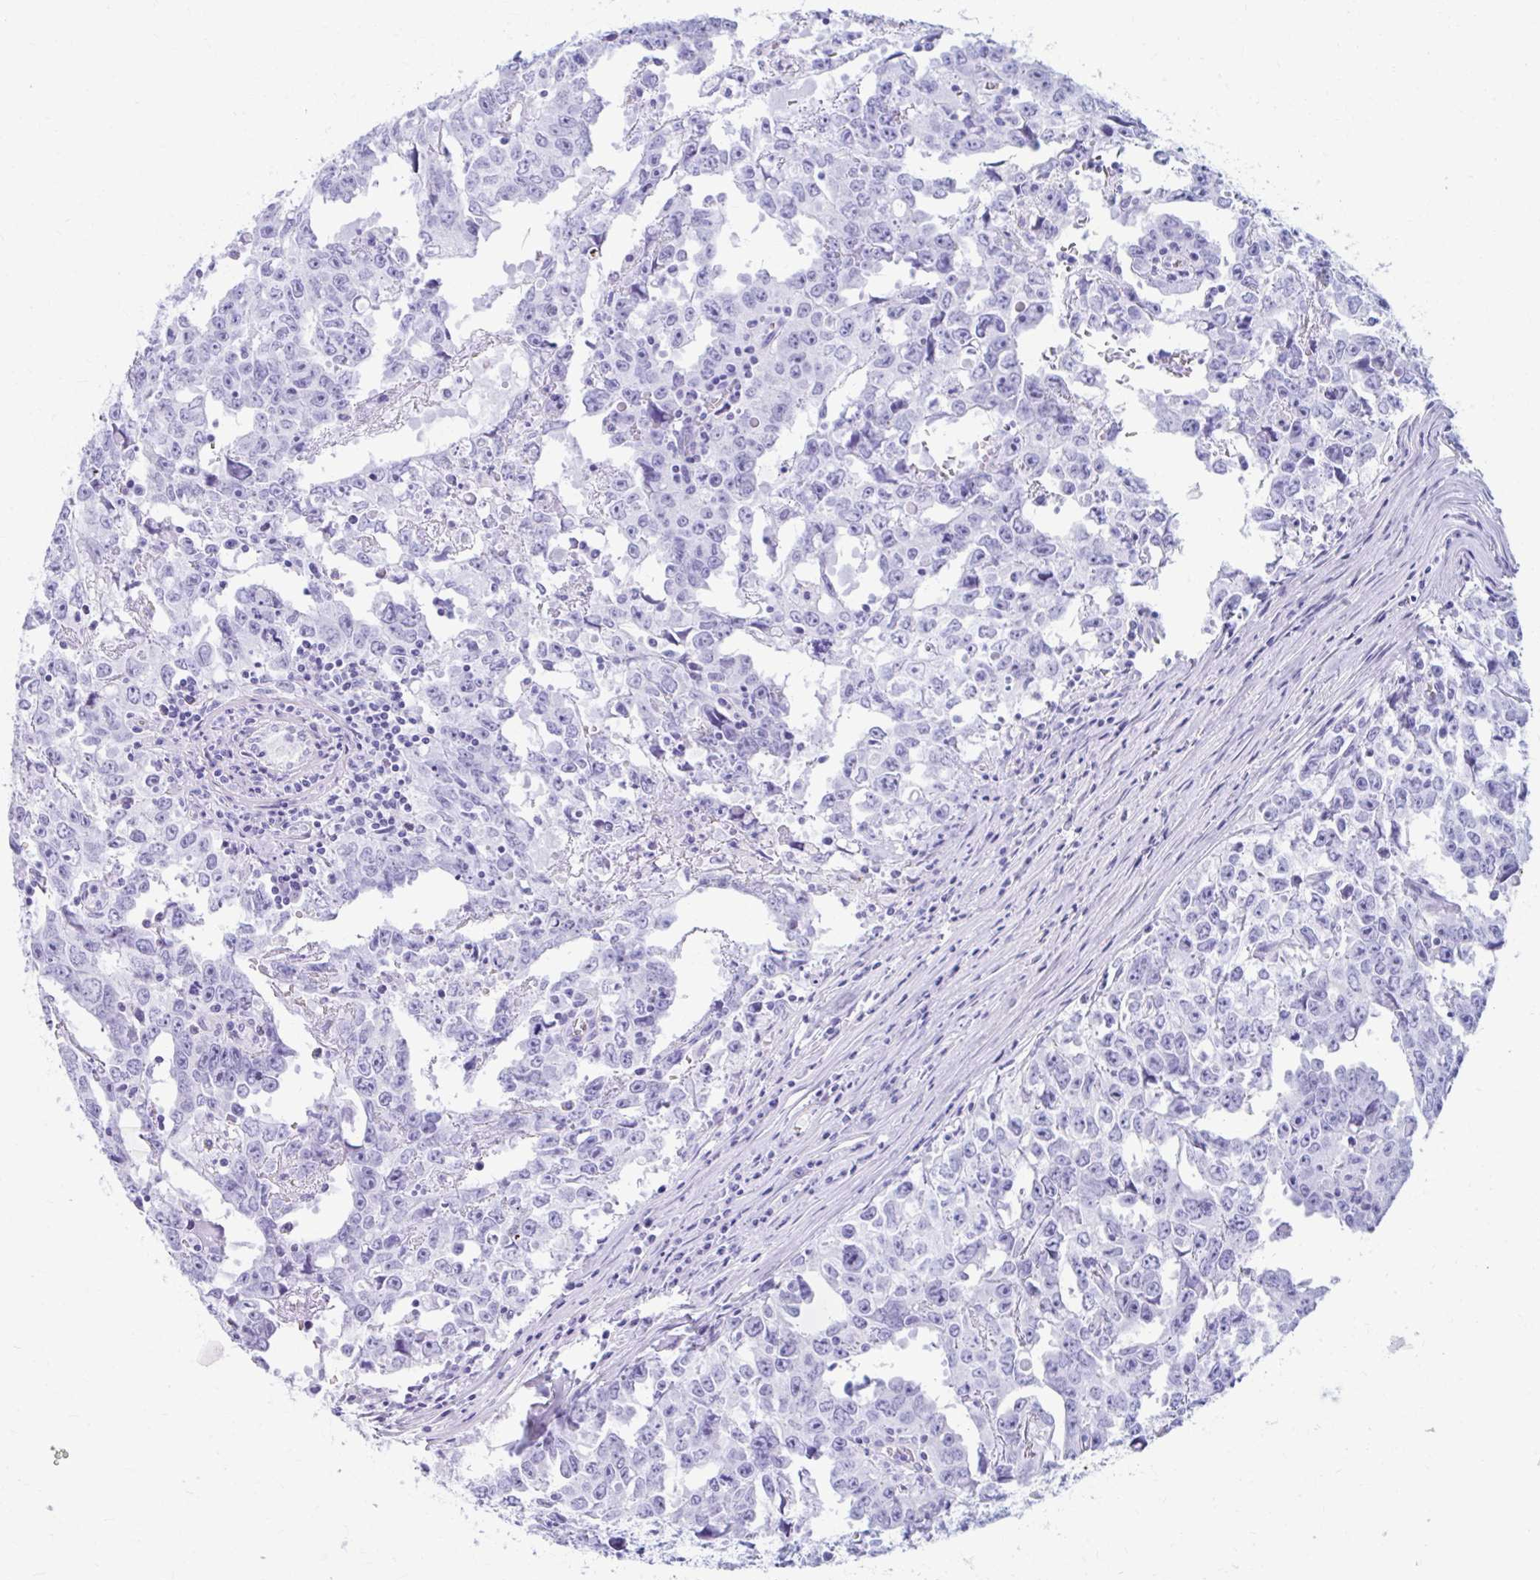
{"staining": {"intensity": "negative", "quantity": "none", "location": "none"}, "tissue": "testis cancer", "cell_type": "Tumor cells", "image_type": "cancer", "snomed": [{"axis": "morphology", "description": "Carcinoma, Embryonal, NOS"}, {"axis": "topography", "description": "Testis"}], "caption": "Immunohistochemistry of human testis cancer (embryonal carcinoma) exhibits no positivity in tumor cells.", "gene": "NSG2", "patient": {"sex": "male", "age": 22}}